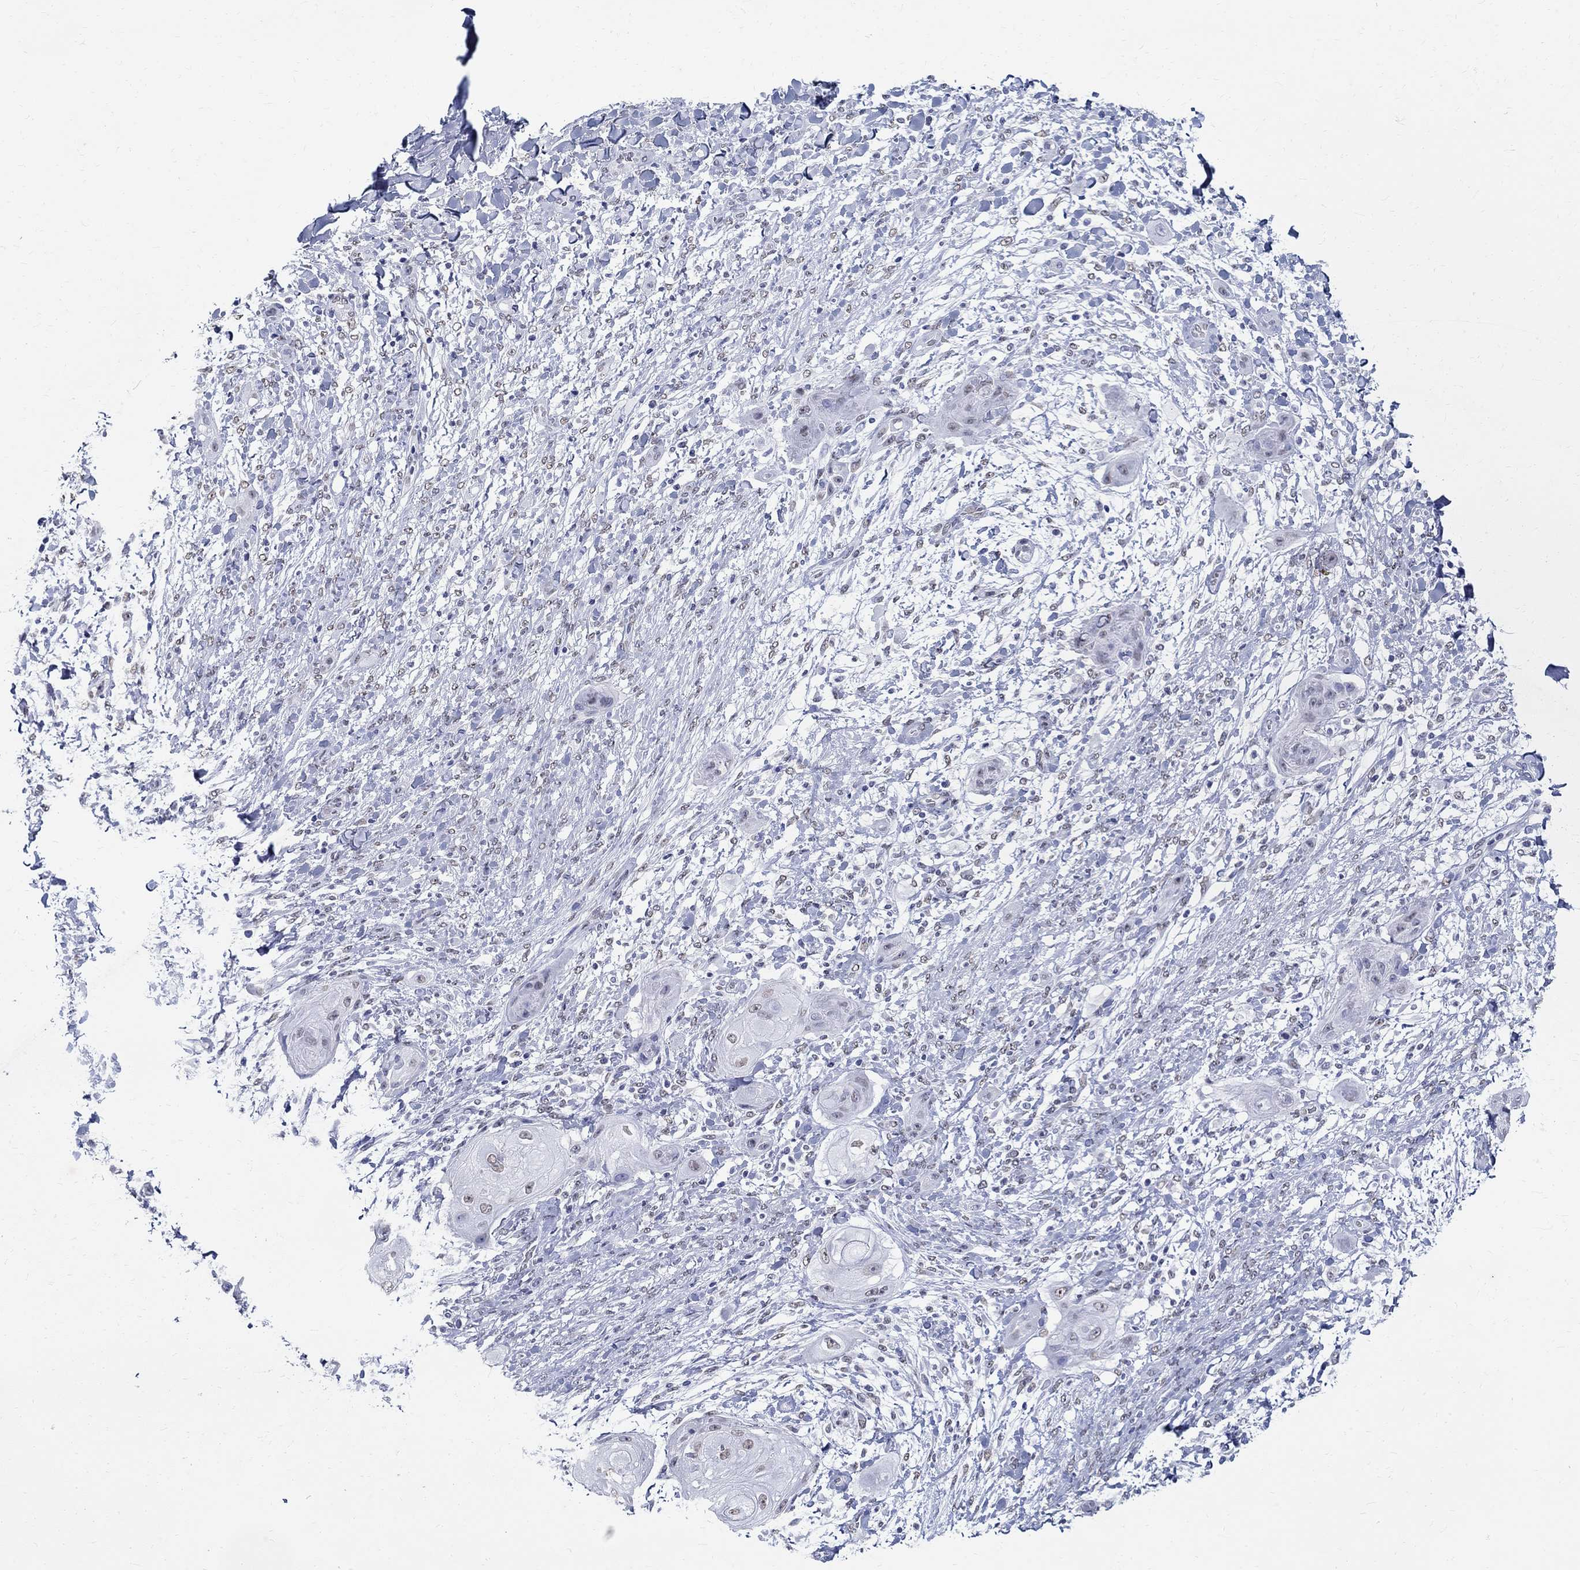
{"staining": {"intensity": "weak", "quantity": "<25%", "location": "nuclear"}, "tissue": "skin cancer", "cell_type": "Tumor cells", "image_type": "cancer", "snomed": [{"axis": "morphology", "description": "Squamous cell carcinoma, NOS"}, {"axis": "topography", "description": "Skin"}], "caption": "High magnification brightfield microscopy of skin cancer stained with DAB (brown) and counterstained with hematoxylin (blue): tumor cells show no significant staining.", "gene": "TSPAN16", "patient": {"sex": "male", "age": 62}}